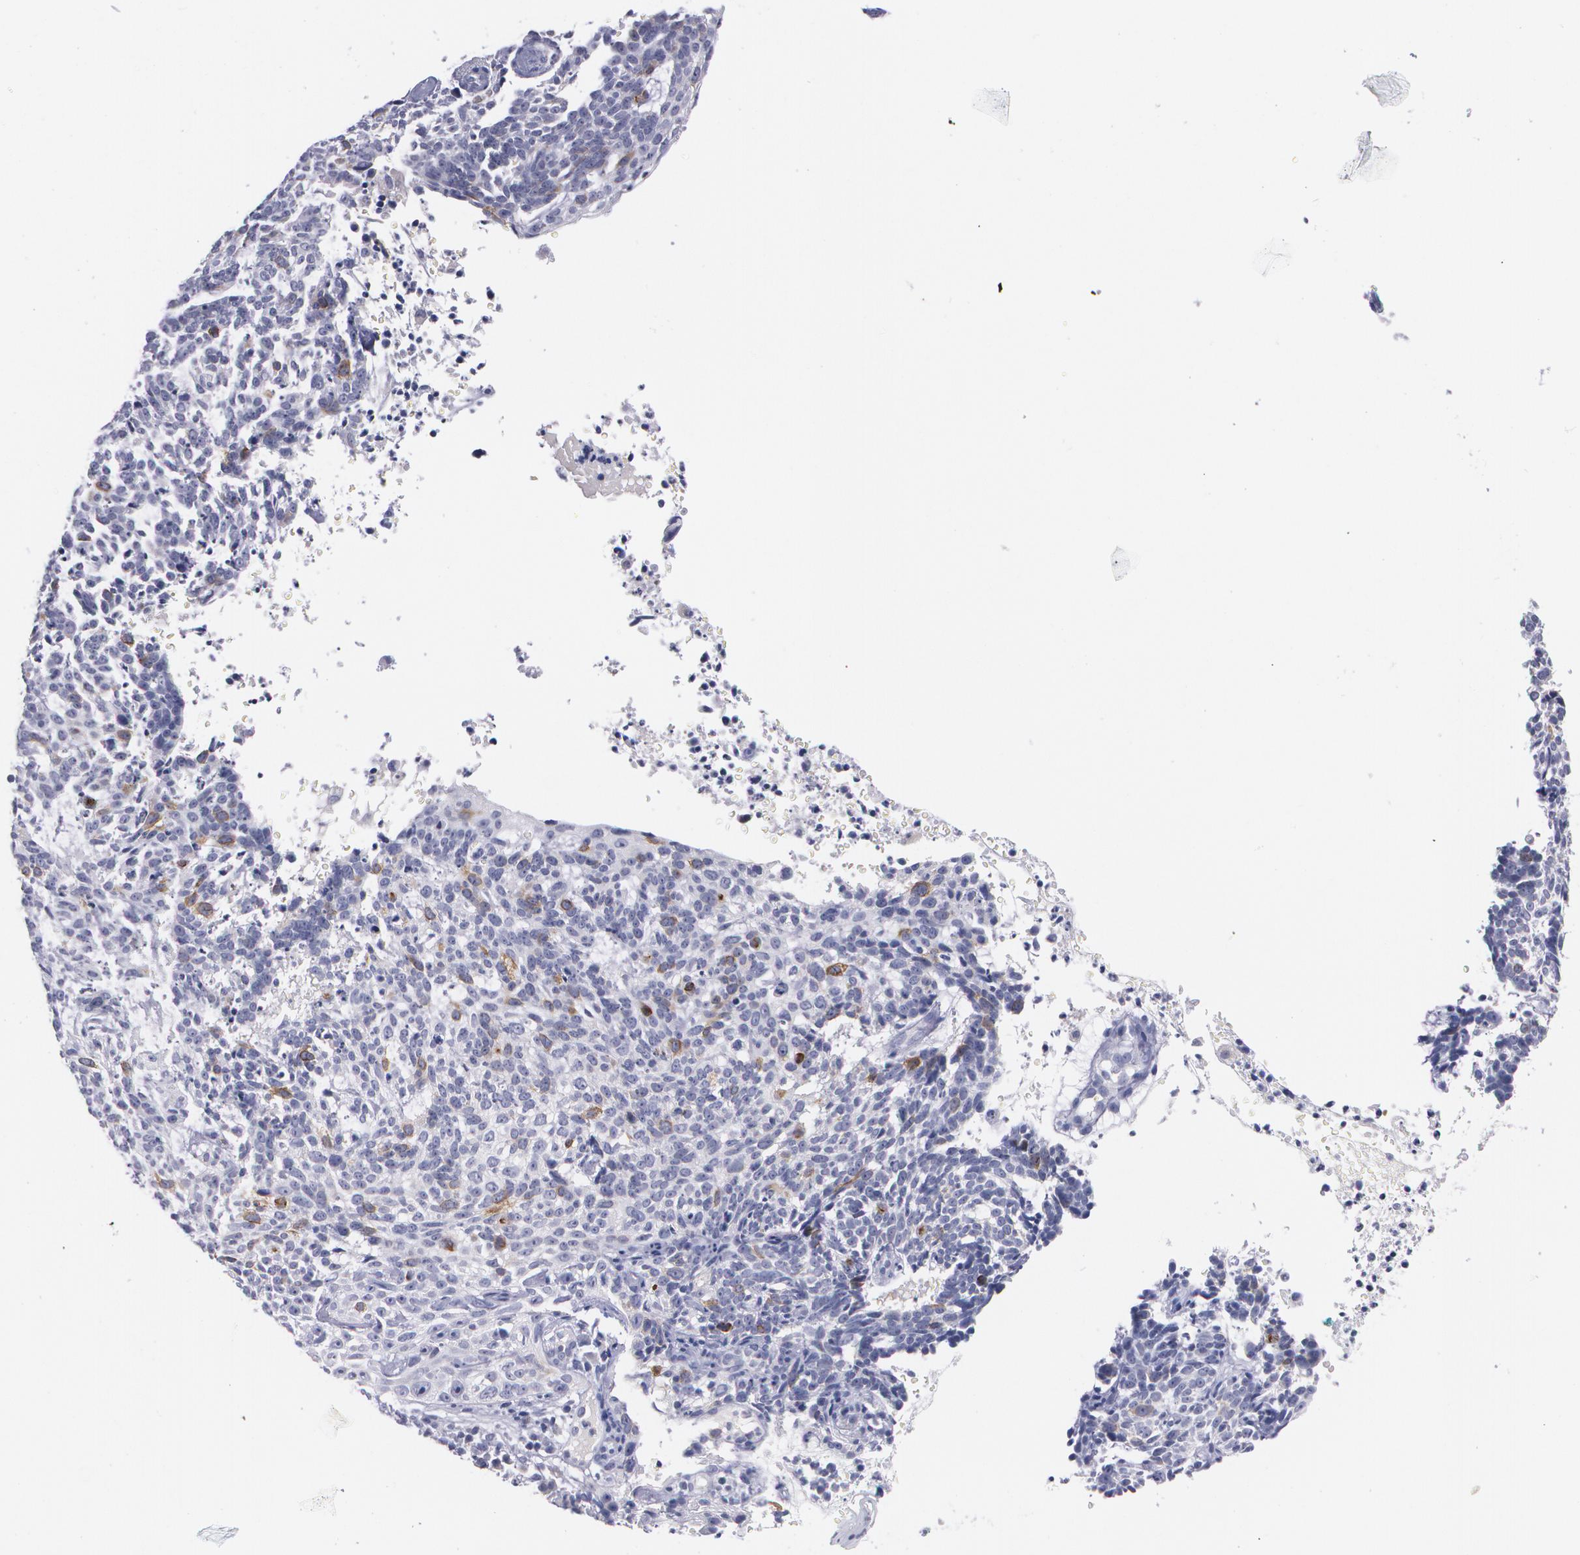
{"staining": {"intensity": "weak", "quantity": "<25%", "location": "cytoplasmic/membranous"}, "tissue": "skin cancer", "cell_type": "Tumor cells", "image_type": "cancer", "snomed": [{"axis": "morphology", "description": "Basal cell carcinoma"}, {"axis": "topography", "description": "Skin"}], "caption": "There is no significant expression in tumor cells of skin cancer (basal cell carcinoma). (Stains: DAB IHC with hematoxylin counter stain, Microscopy: brightfield microscopy at high magnification).", "gene": "HMMR", "patient": {"sex": "female", "age": 89}}